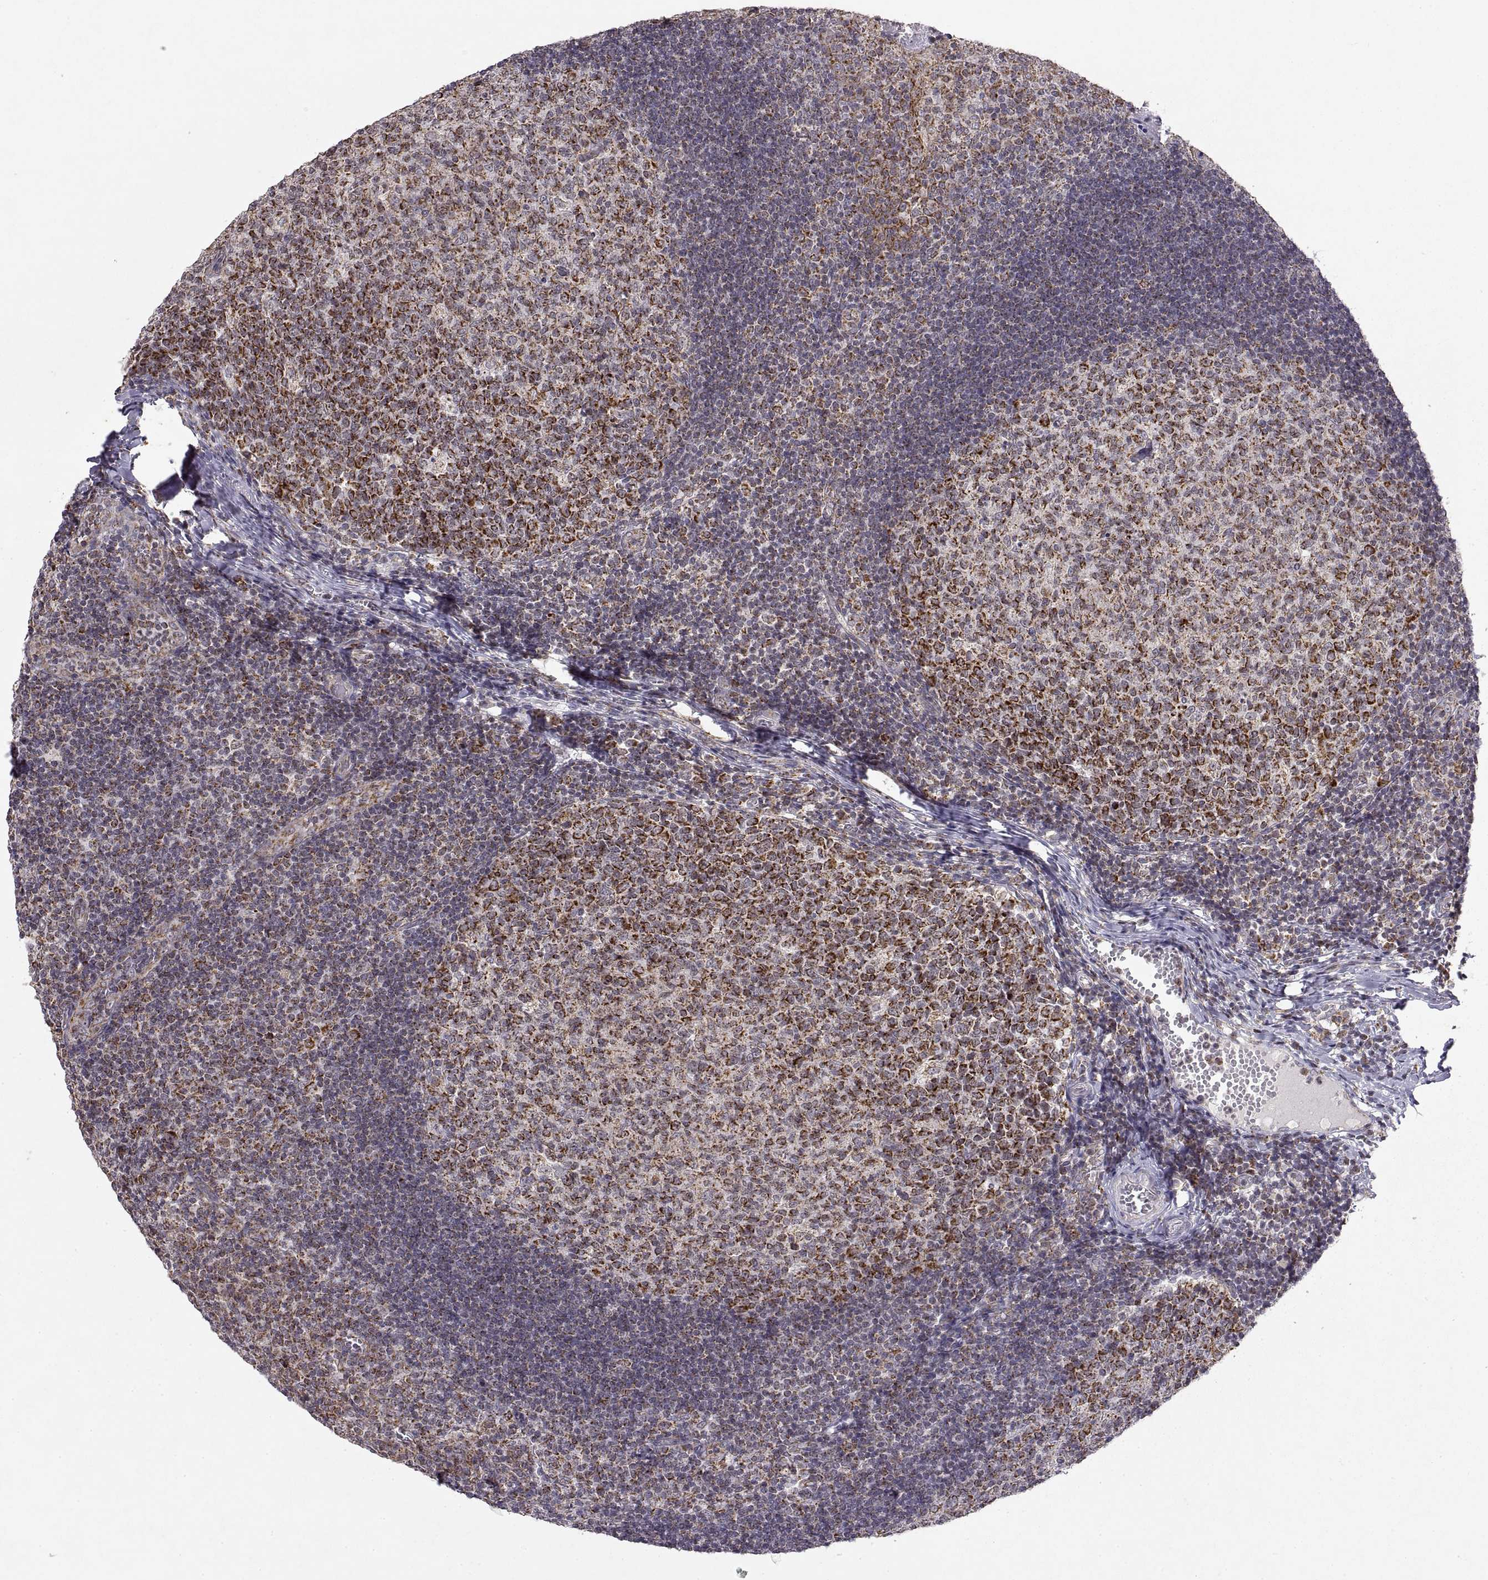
{"staining": {"intensity": "strong", "quantity": "25%-75%", "location": "cytoplasmic/membranous"}, "tissue": "tonsil", "cell_type": "Germinal center cells", "image_type": "normal", "snomed": [{"axis": "morphology", "description": "Normal tissue, NOS"}, {"axis": "topography", "description": "Tonsil"}], "caption": "Protein expression analysis of normal tonsil demonstrates strong cytoplasmic/membranous staining in approximately 25%-75% of germinal center cells.", "gene": "MANBAL", "patient": {"sex": "female", "age": 13}}